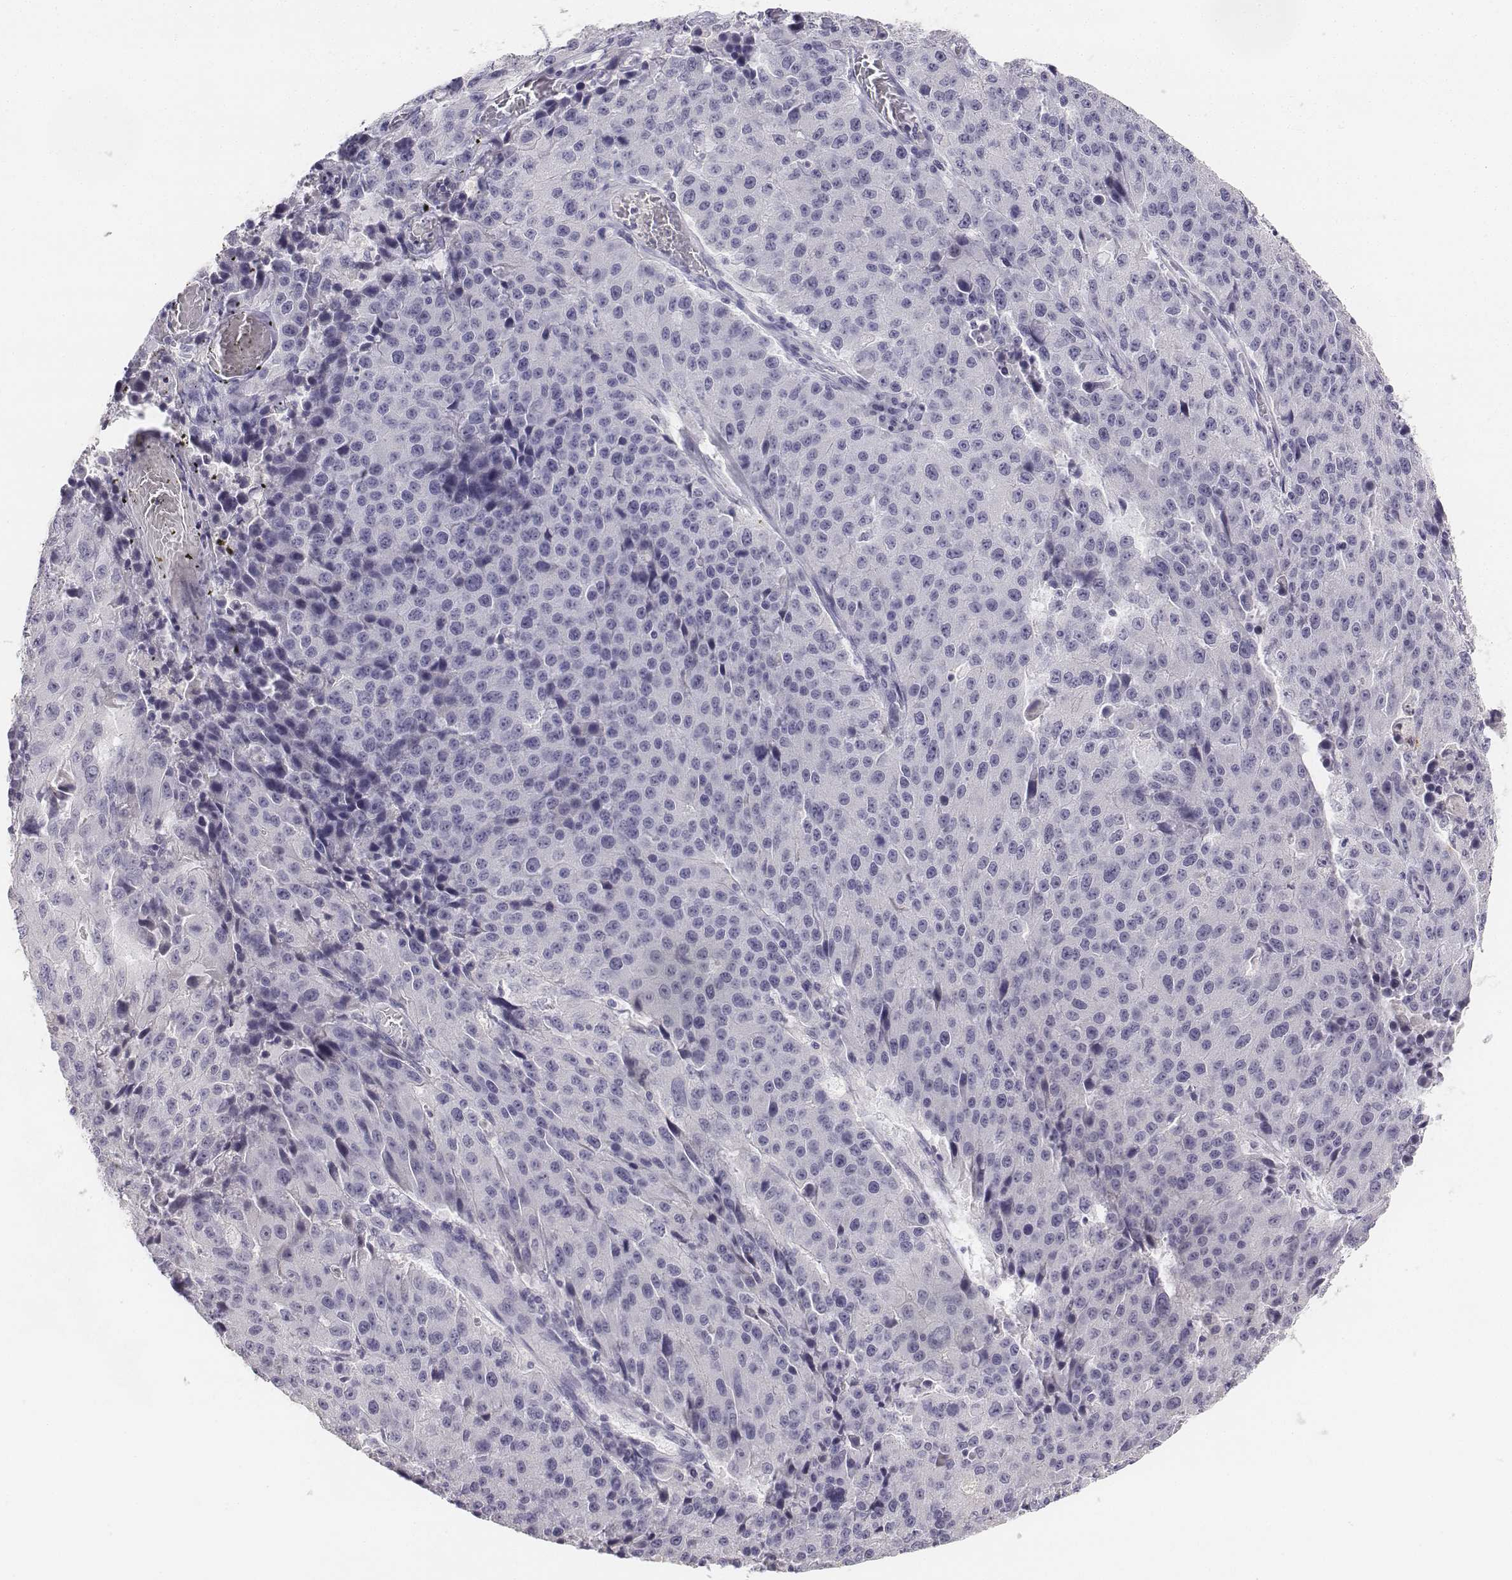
{"staining": {"intensity": "negative", "quantity": "none", "location": "none"}, "tissue": "stomach cancer", "cell_type": "Tumor cells", "image_type": "cancer", "snomed": [{"axis": "morphology", "description": "Adenocarcinoma, NOS"}, {"axis": "topography", "description": "Stomach"}], "caption": "IHC of adenocarcinoma (stomach) demonstrates no staining in tumor cells.", "gene": "UCN2", "patient": {"sex": "male", "age": 71}}